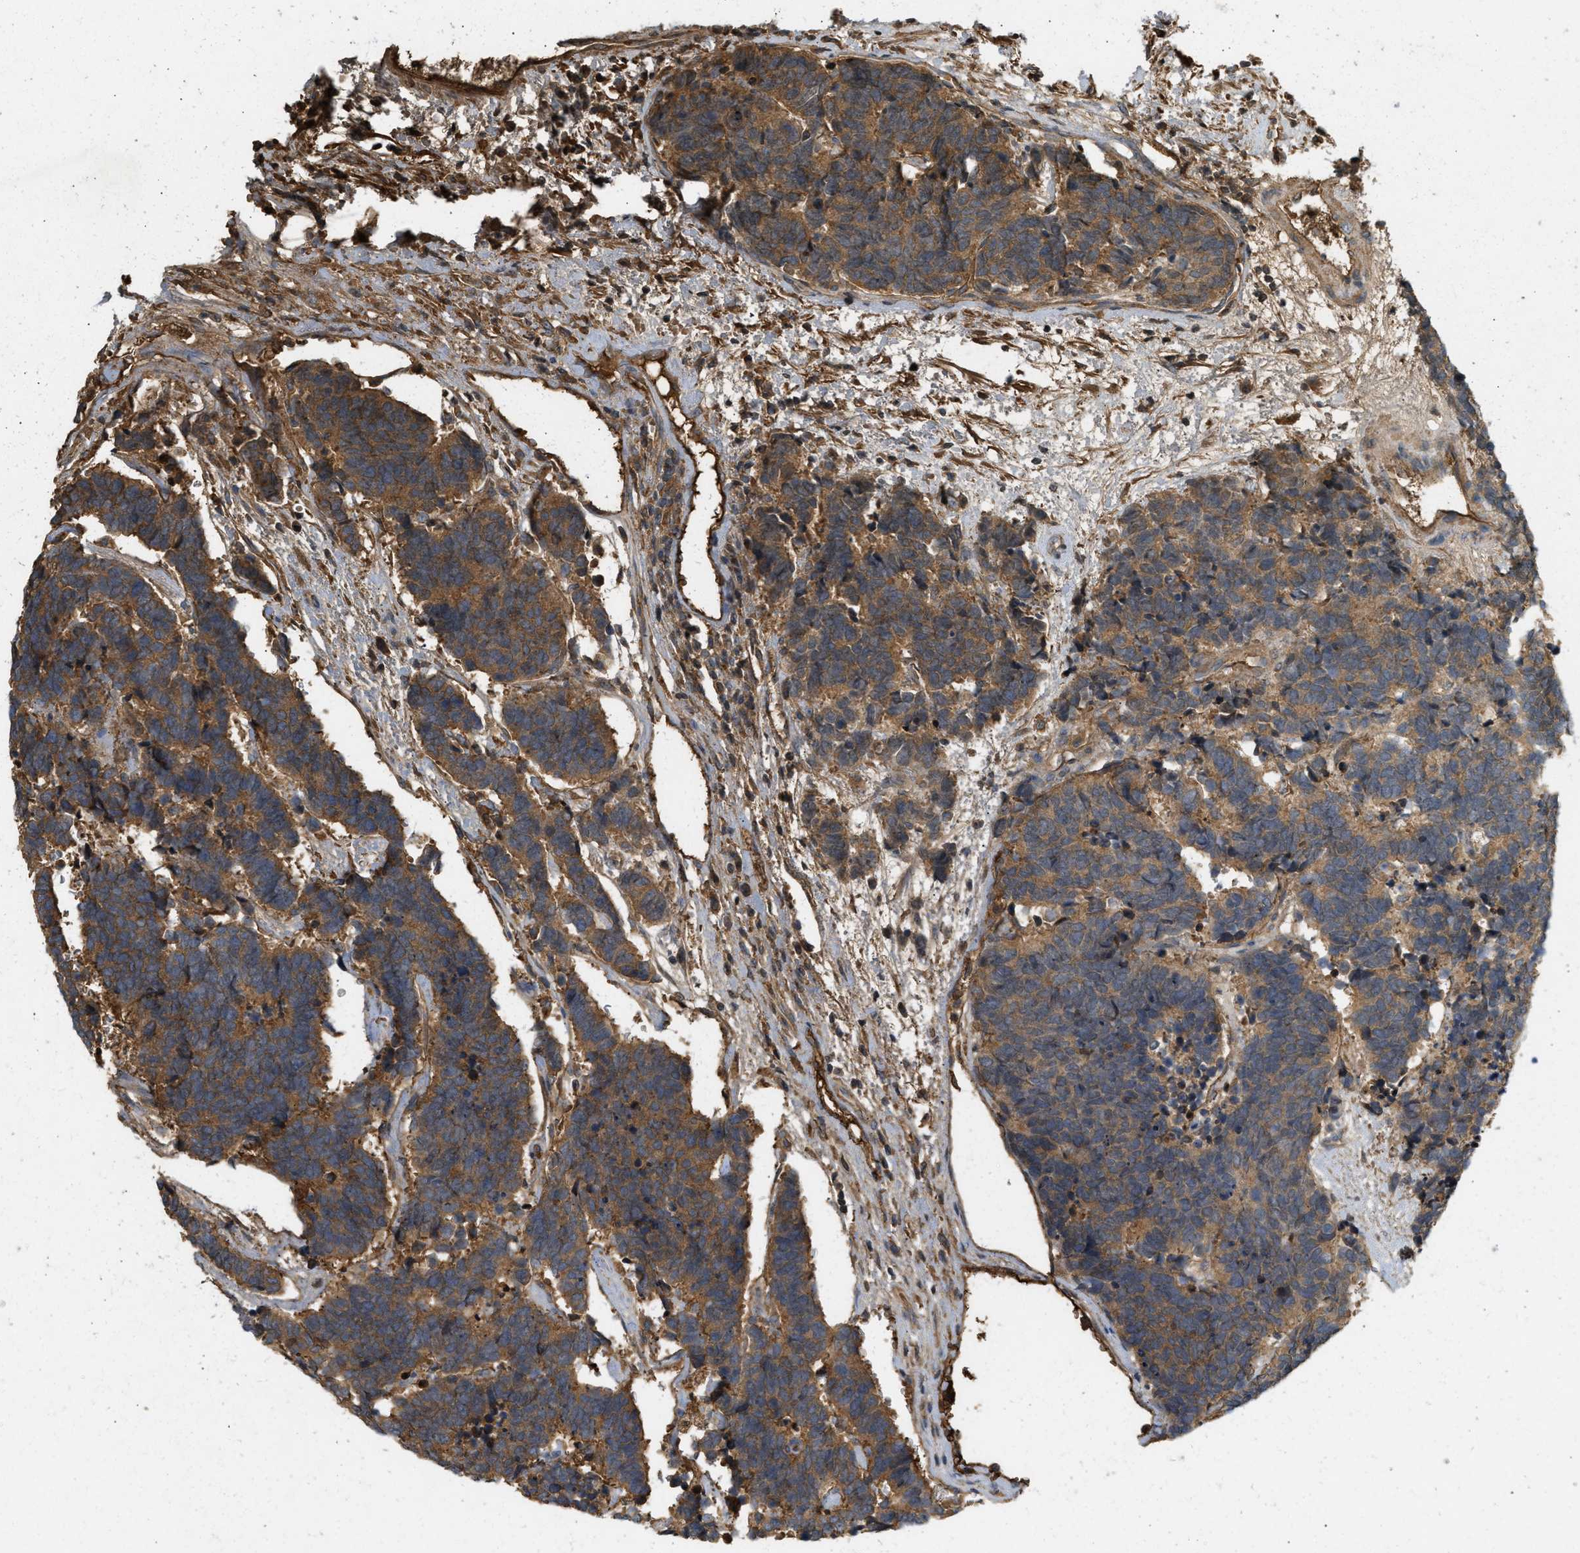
{"staining": {"intensity": "moderate", "quantity": ">75%", "location": "cytoplasmic/membranous"}, "tissue": "carcinoid", "cell_type": "Tumor cells", "image_type": "cancer", "snomed": [{"axis": "morphology", "description": "Carcinoma, NOS"}, {"axis": "morphology", "description": "Carcinoid, malignant, NOS"}, {"axis": "topography", "description": "Urinary bladder"}], "caption": "IHC (DAB (3,3'-diaminobenzidine)) staining of human malignant carcinoid reveals moderate cytoplasmic/membranous protein staining in about >75% of tumor cells.", "gene": "F8", "patient": {"sex": "male", "age": 57}}